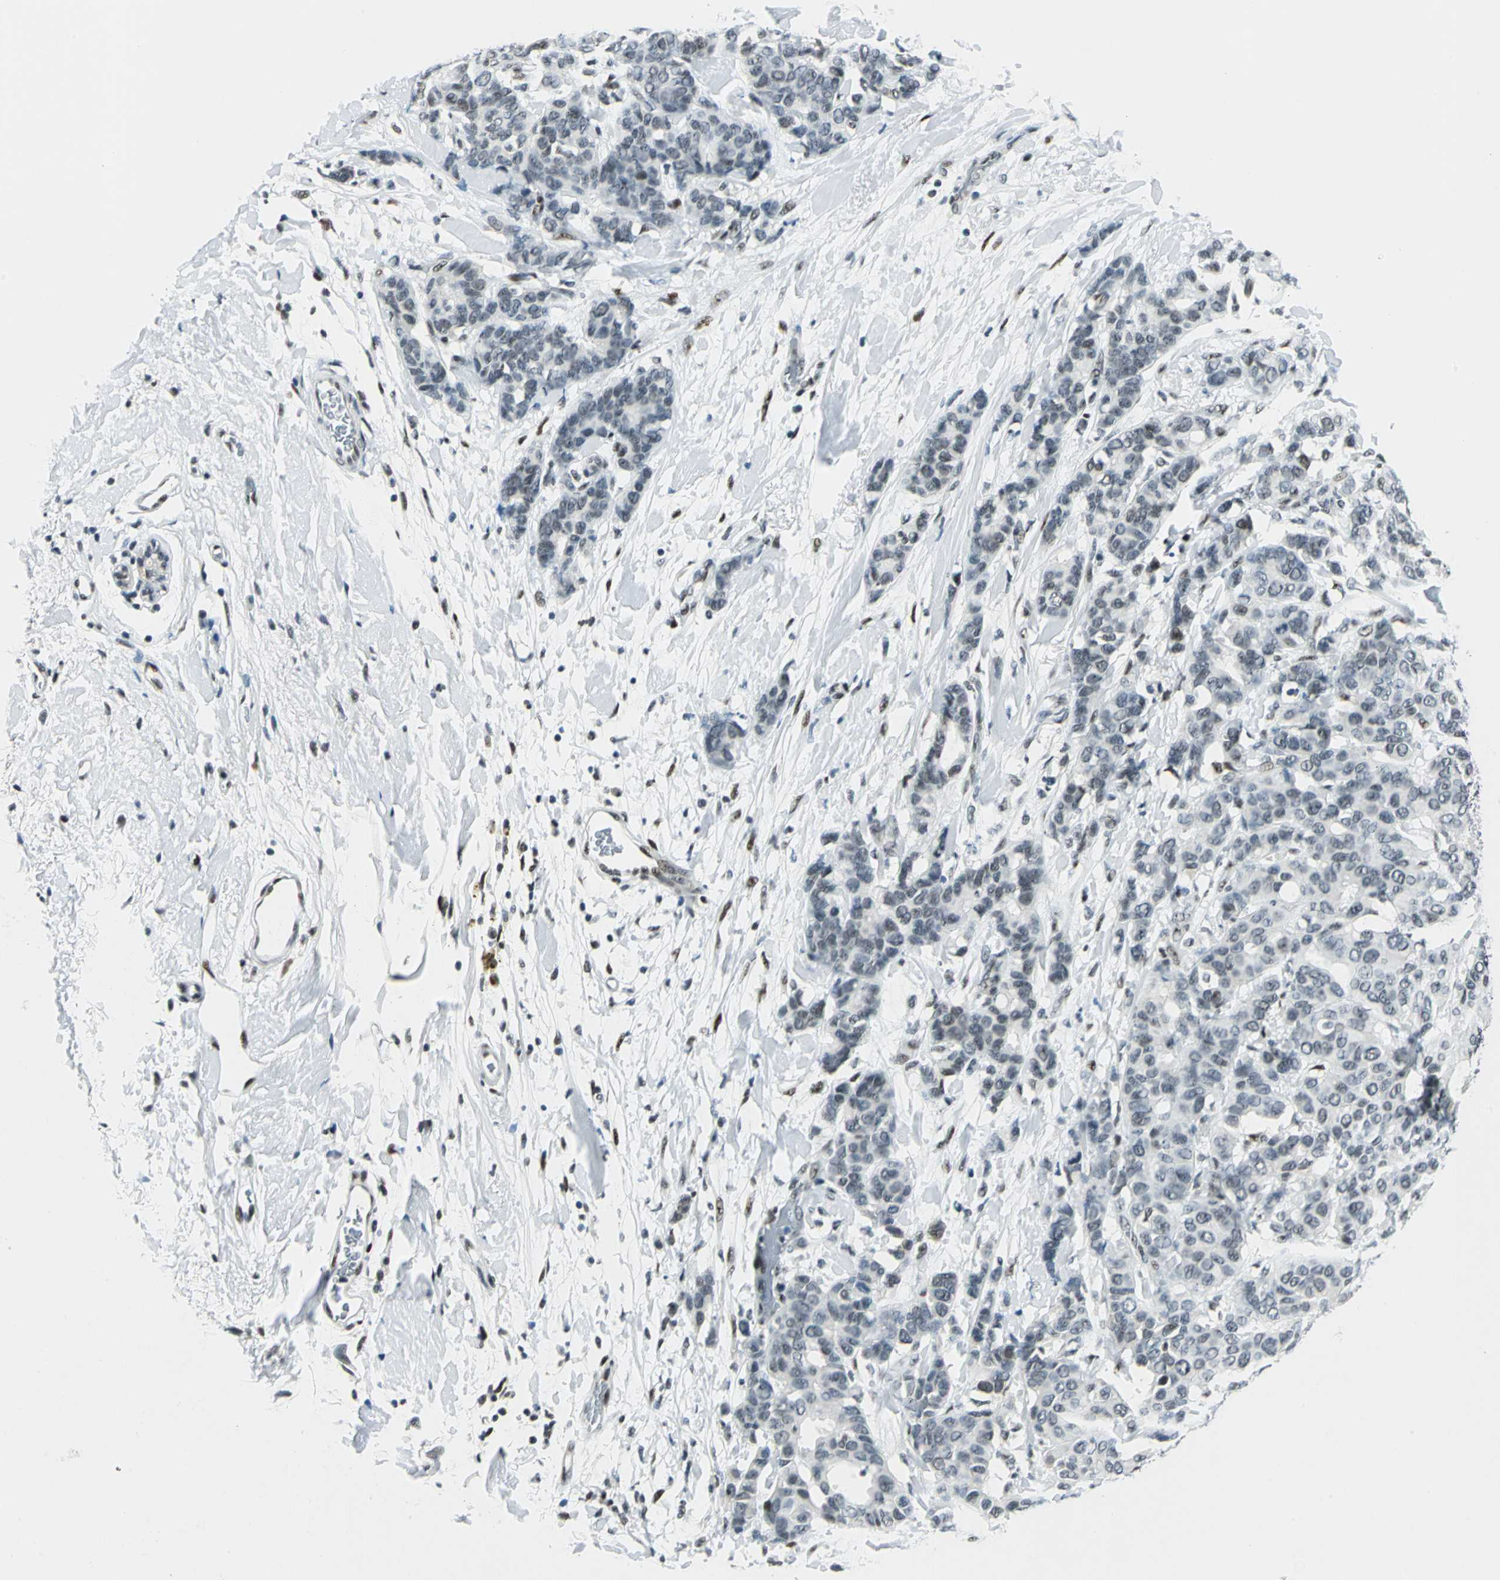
{"staining": {"intensity": "negative", "quantity": "none", "location": "none"}, "tissue": "breast cancer", "cell_type": "Tumor cells", "image_type": "cancer", "snomed": [{"axis": "morphology", "description": "Duct carcinoma"}, {"axis": "topography", "description": "Breast"}], "caption": "A photomicrograph of human breast cancer is negative for staining in tumor cells. The staining is performed using DAB brown chromogen with nuclei counter-stained in using hematoxylin.", "gene": "KAT6B", "patient": {"sex": "female", "age": 87}}